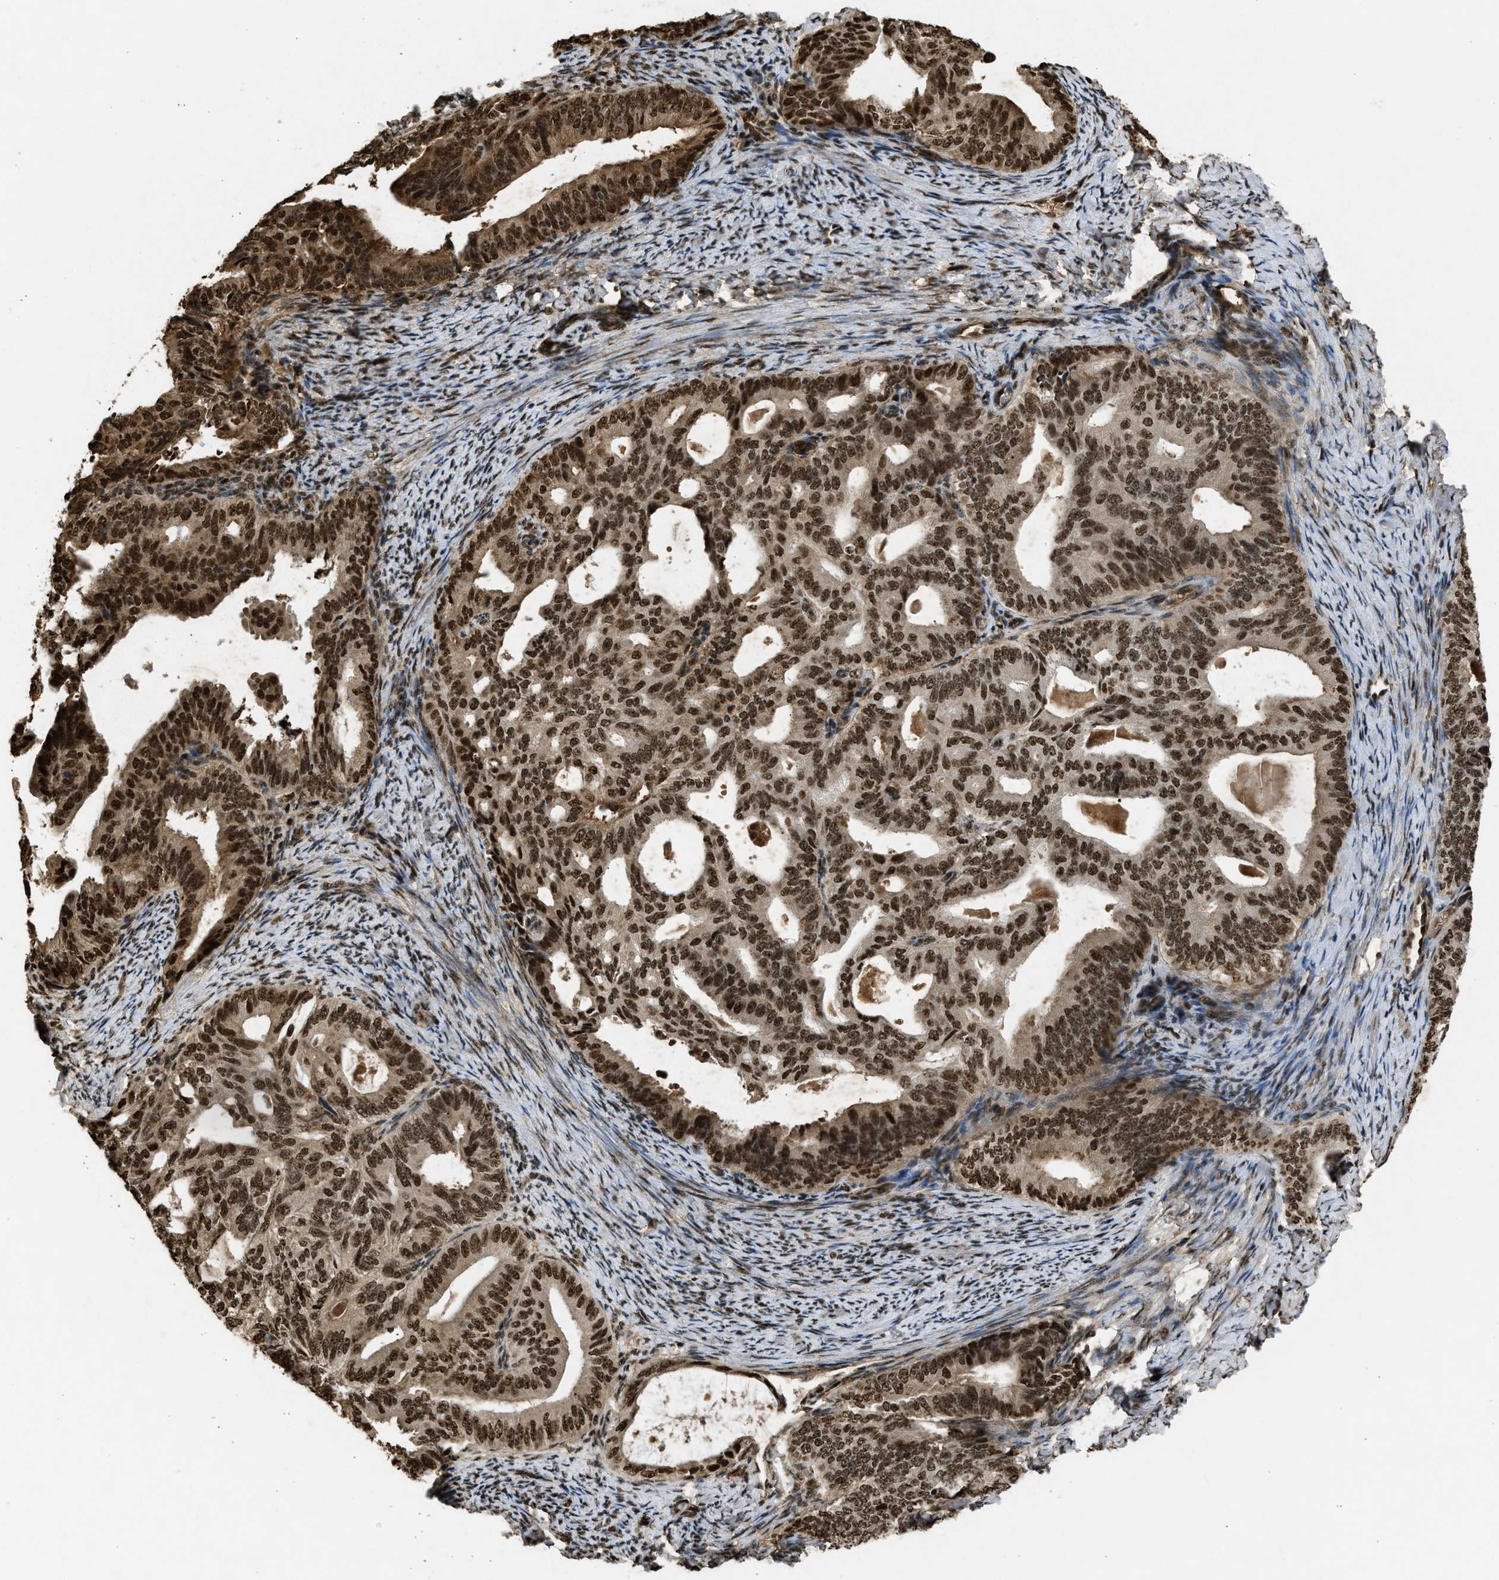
{"staining": {"intensity": "strong", "quantity": ">75%", "location": "cytoplasmic/membranous,nuclear"}, "tissue": "endometrial cancer", "cell_type": "Tumor cells", "image_type": "cancer", "snomed": [{"axis": "morphology", "description": "Adenocarcinoma, NOS"}, {"axis": "topography", "description": "Endometrium"}], "caption": "Human endometrial cancer stained with a protein marker reveals strong staining in tumor cells.", "gene": "TFDP2", "patient": {"sex": "female", "age": 58}}